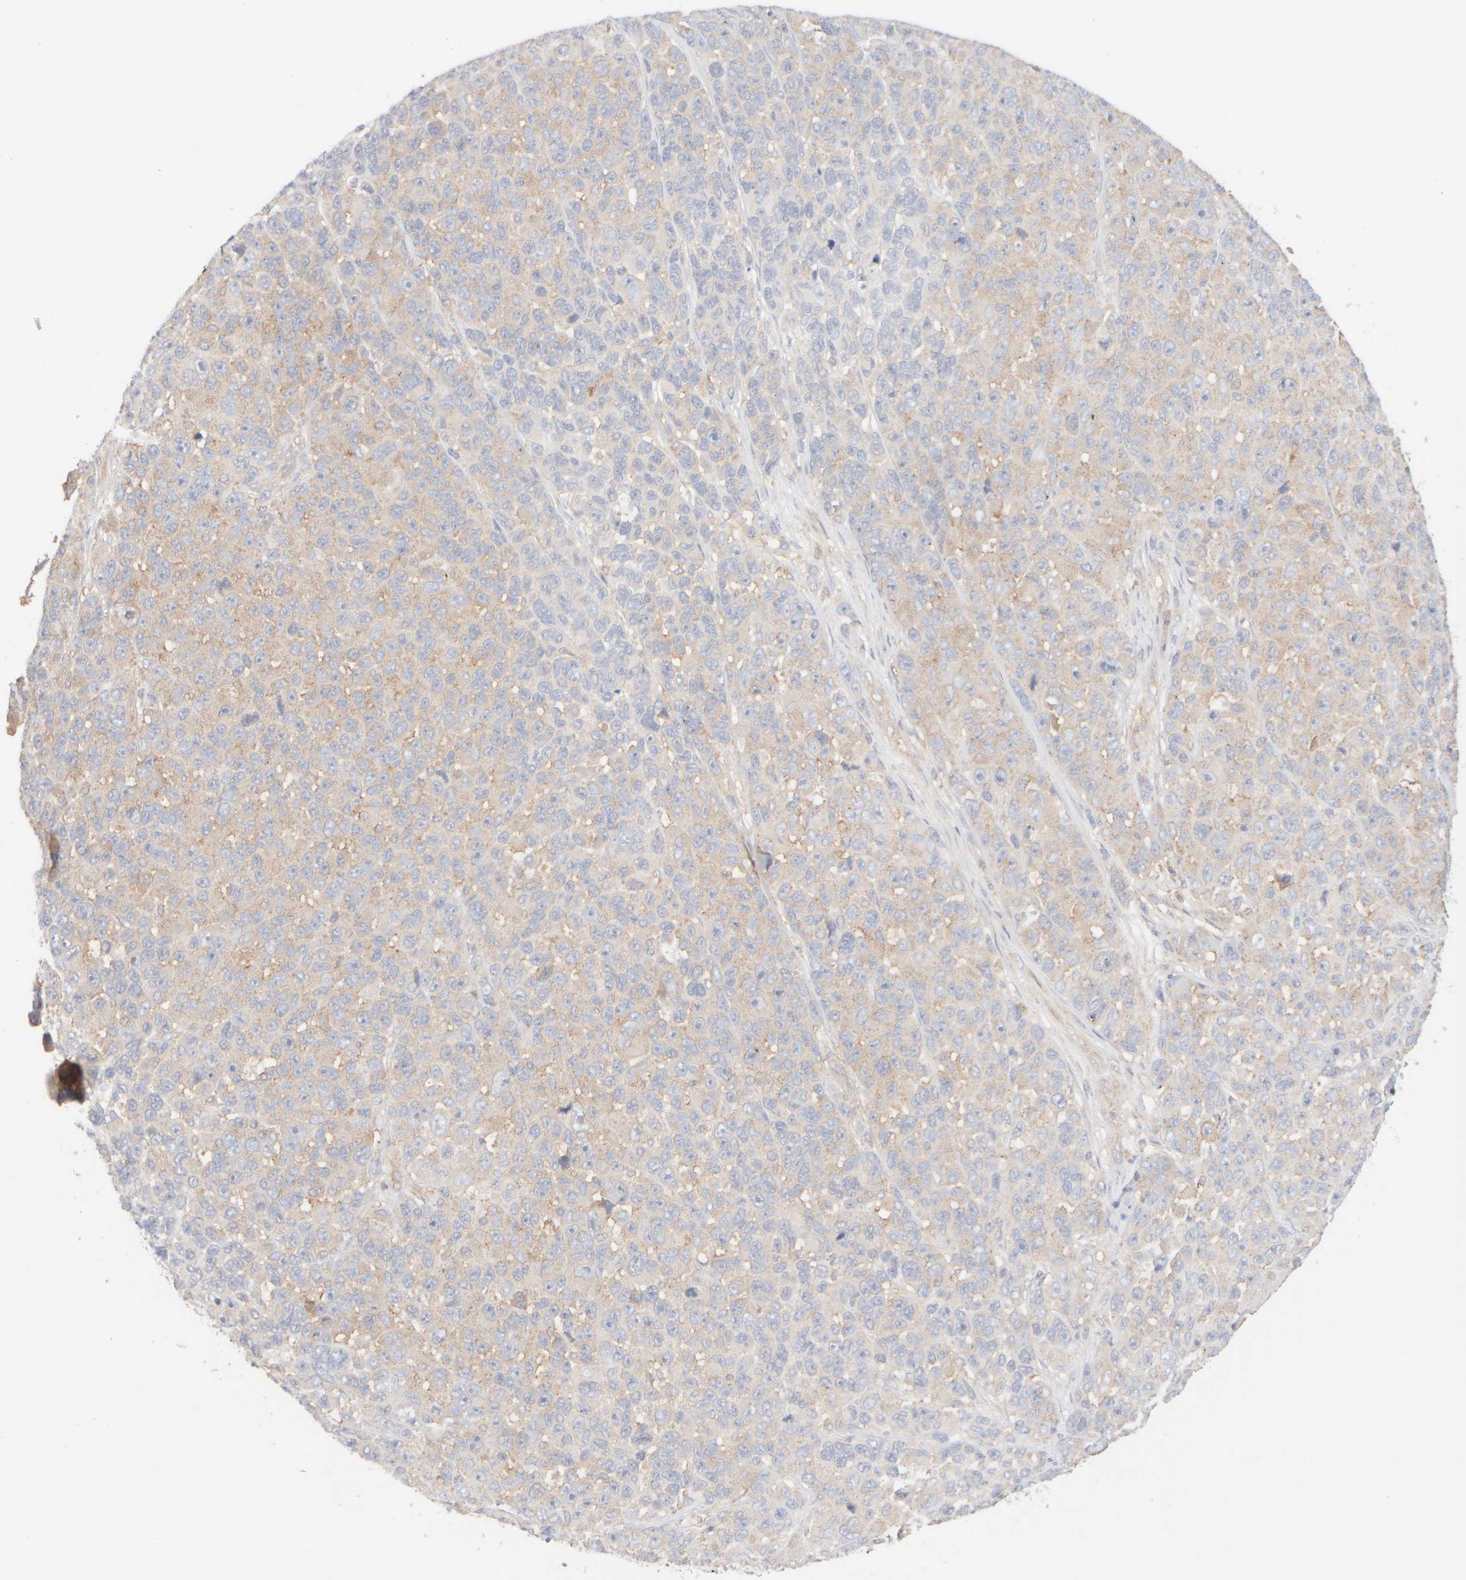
{"staining": {"intensity": "weak", "quantity": "<25%", "location": "cytoplasmic/membranous"}, "tissue": "melanoma", "cell_type": "Tumor cells", "image_type": "cancer", "snomed": [{"axis": "morphology", "description": "Malignant melanoma, NOS"}, {"axis": "topography", "description": "Skin"}], "caption": "Malignant melanoma stained for a protein using IHC displays no expression tumor cells.", "gene": "RABEP1", "patient": {"sex": "male", "age": 53}}